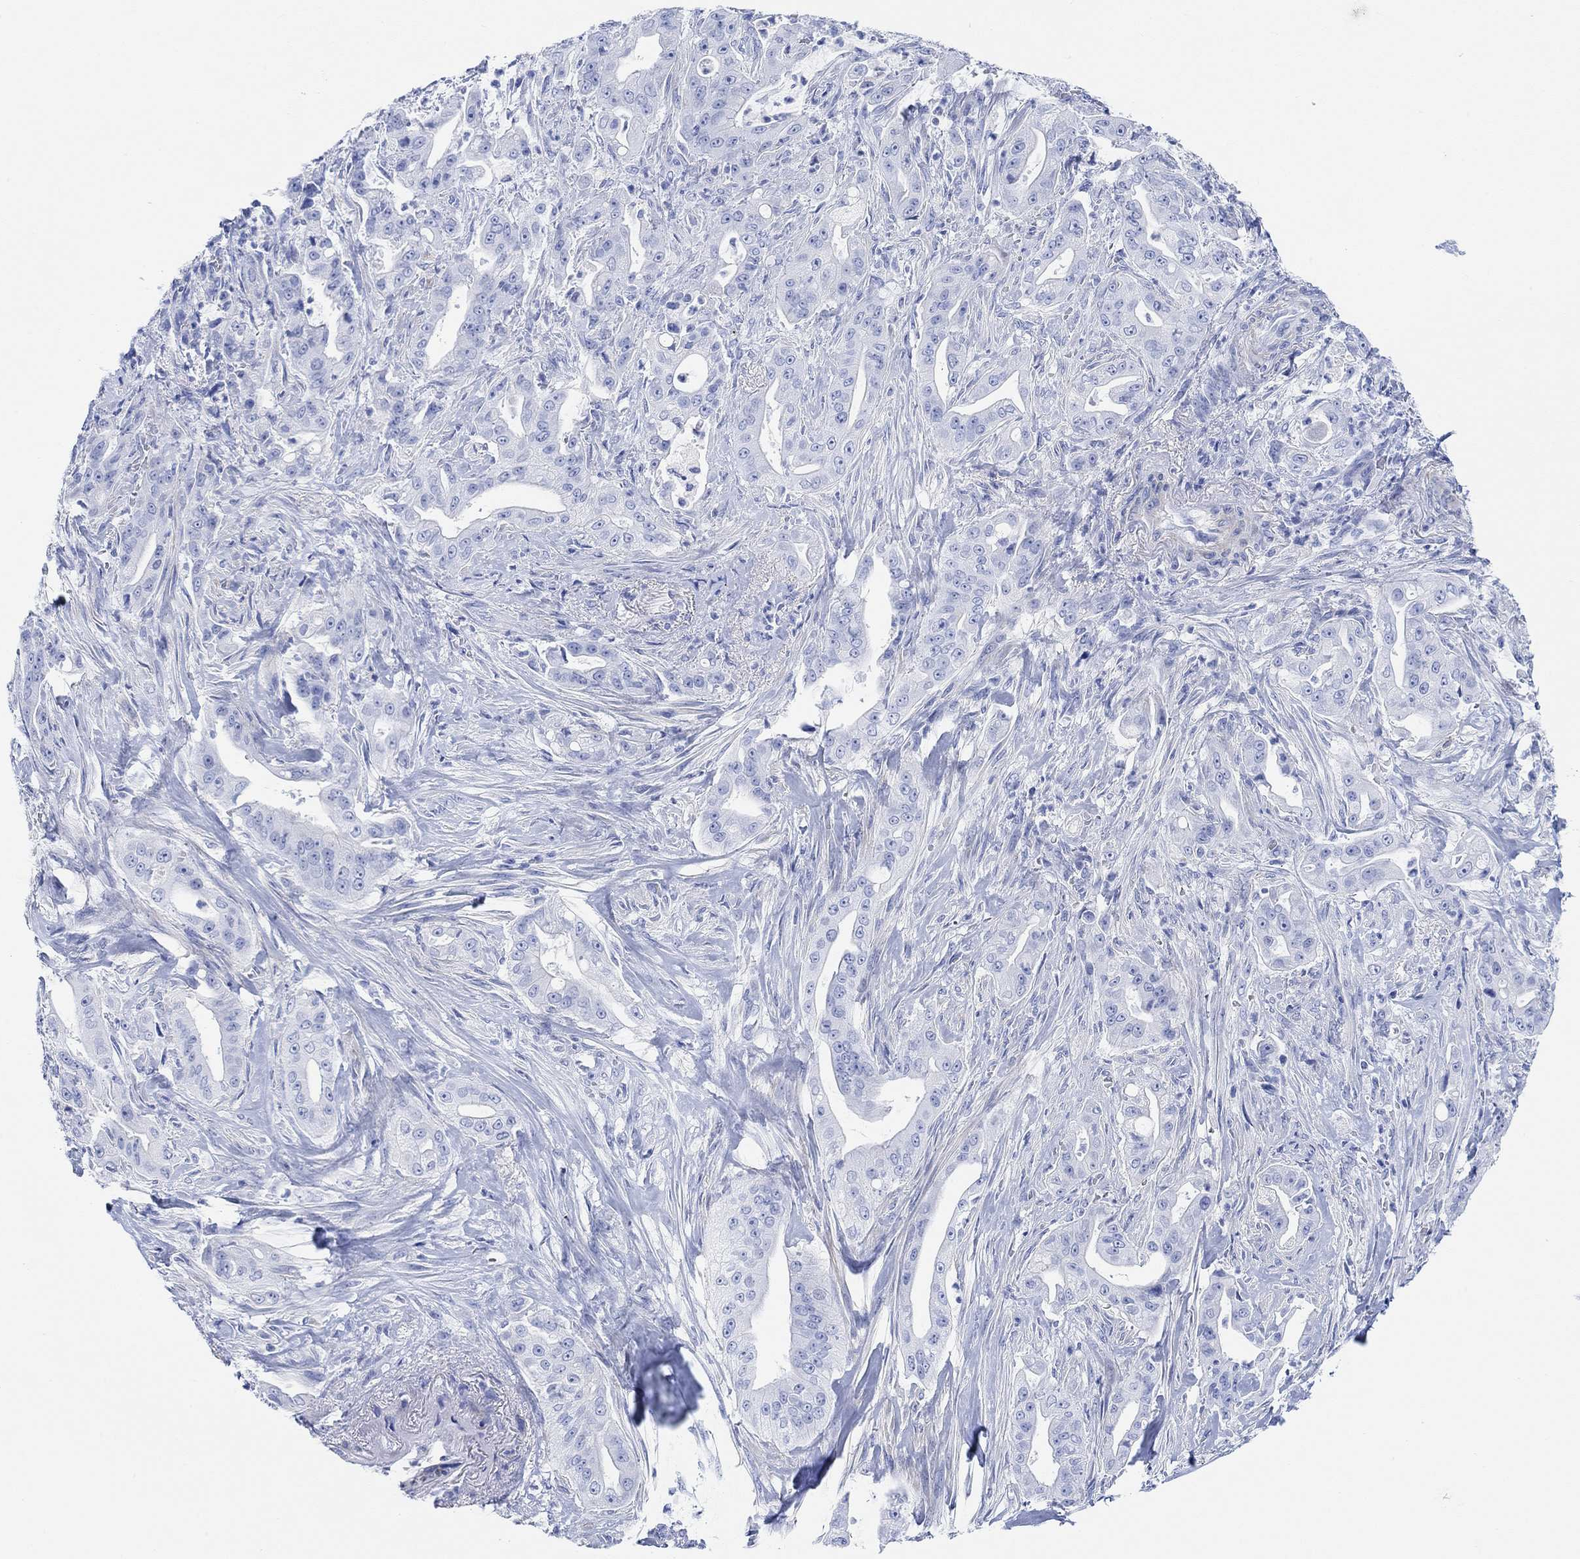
{"staining": {"intensity": "negative", "quantity": "none", "location": "none"}, "tissue": "pancreatic cancer", "cell_type": "Tumor cells", "image_type": "cancer", "snomed": [{"axis": "morphology", "description": "Normal tissue, NOS"}, {"axis": "morphology", "description": "Inflammation, NOS"}, {"axis": "morphology", "description": "Adenocarcinoma, NOS"}, {"axis": "topography", "description": "Pancreas"}], "caption": "This is an immunohistochemistry (IHC) histopathology image of human adenocarcinoma (pancreatic). There is no positivity in tumor cells.", "gene": "ANKRD33", "patient": {"sex": "male", "age": 57}}